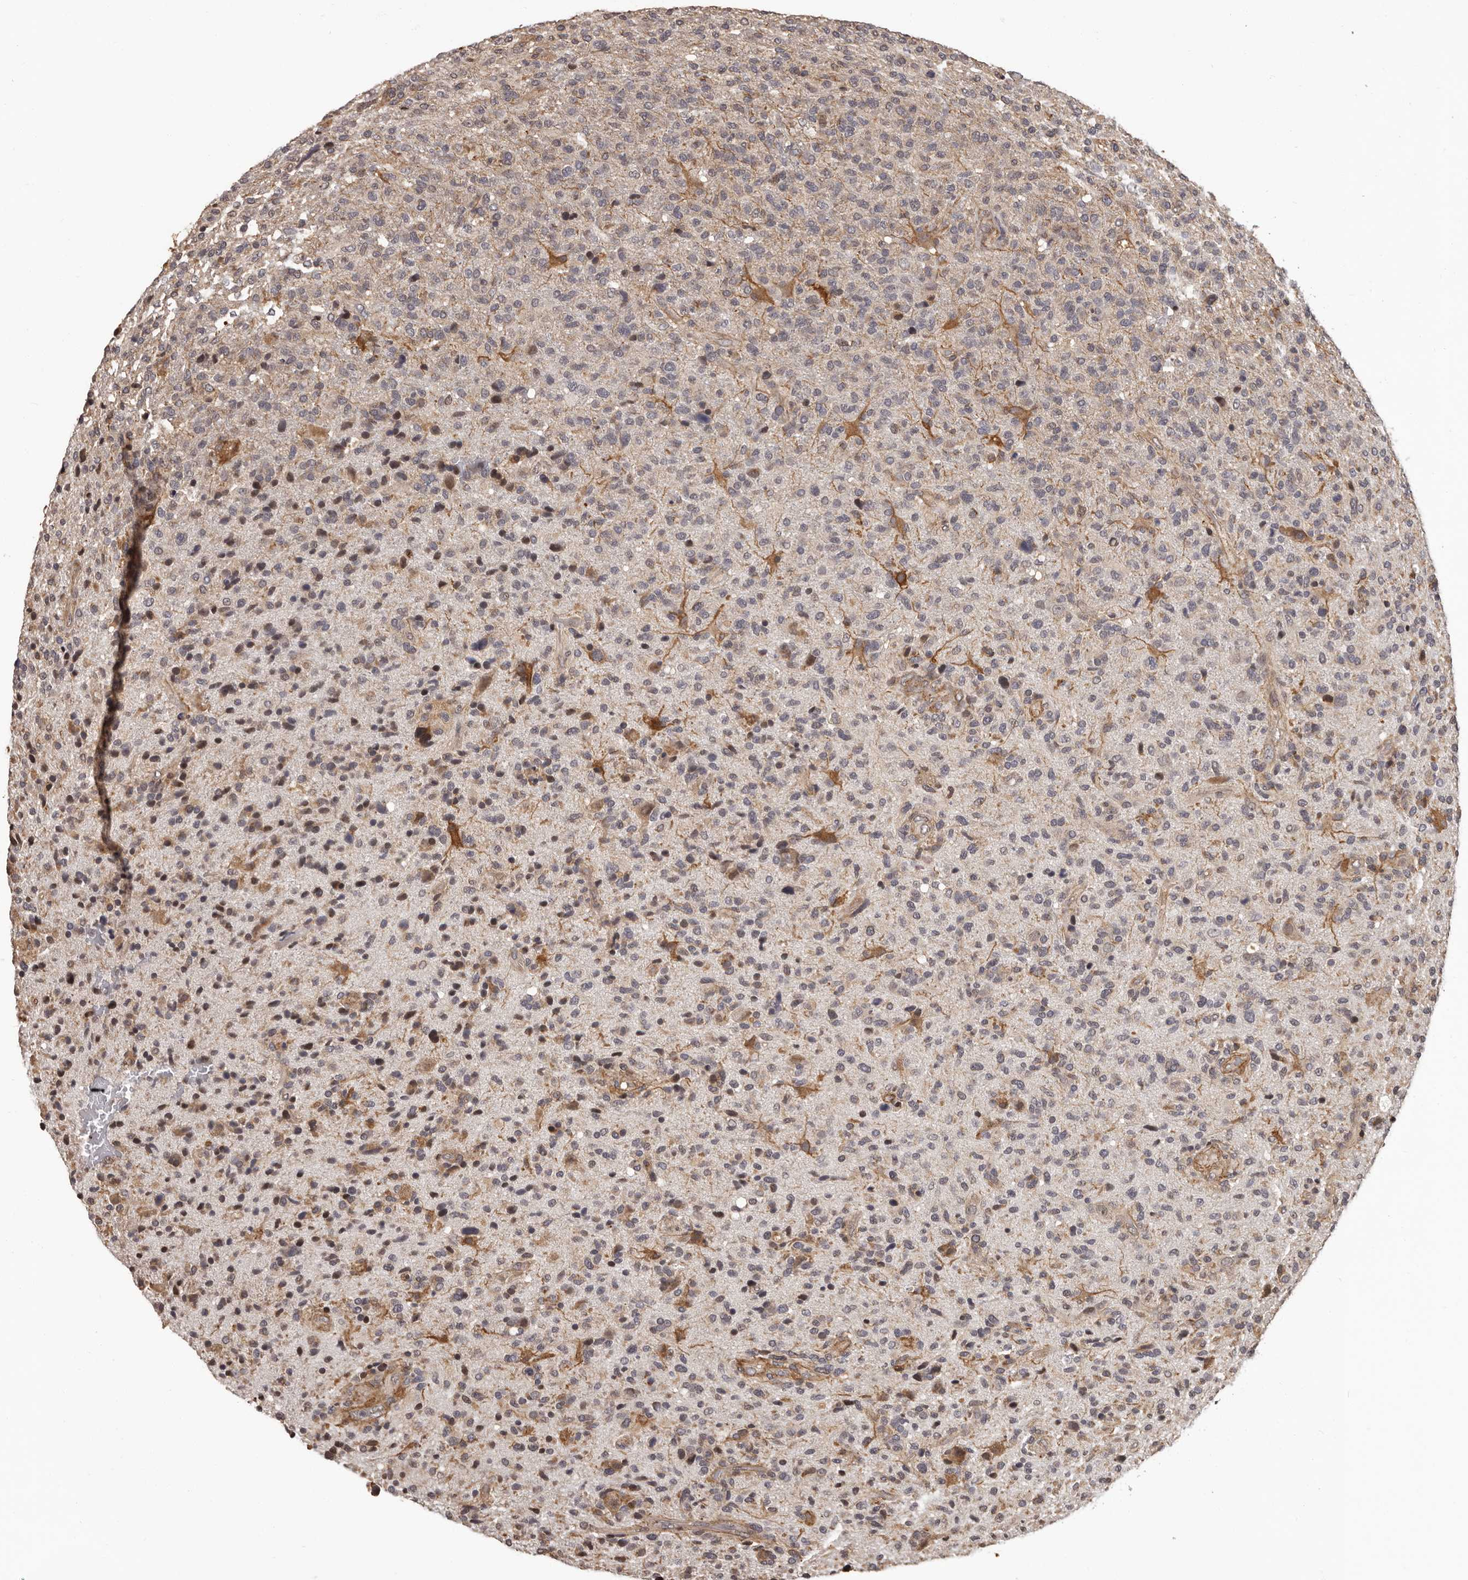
{"staining": {"intensity": "negative", "quantity": "none", "location": "none"}, "tissue": "glioma", "cell_type": "Tumor cells", "image_type": "cancer", "snomed": [{"axis": "morphology", "description": "Glioma, malignant, High grade"}, {"axis": "topography", "description": "Brain"}], "caption": "Immunohistochemistry (IHC) of high-grade glioma (malignant) exhibits no positivity in tumor cells.", "gene": "SLITRK6", "patient": {"sex": "male", "age": 72}}